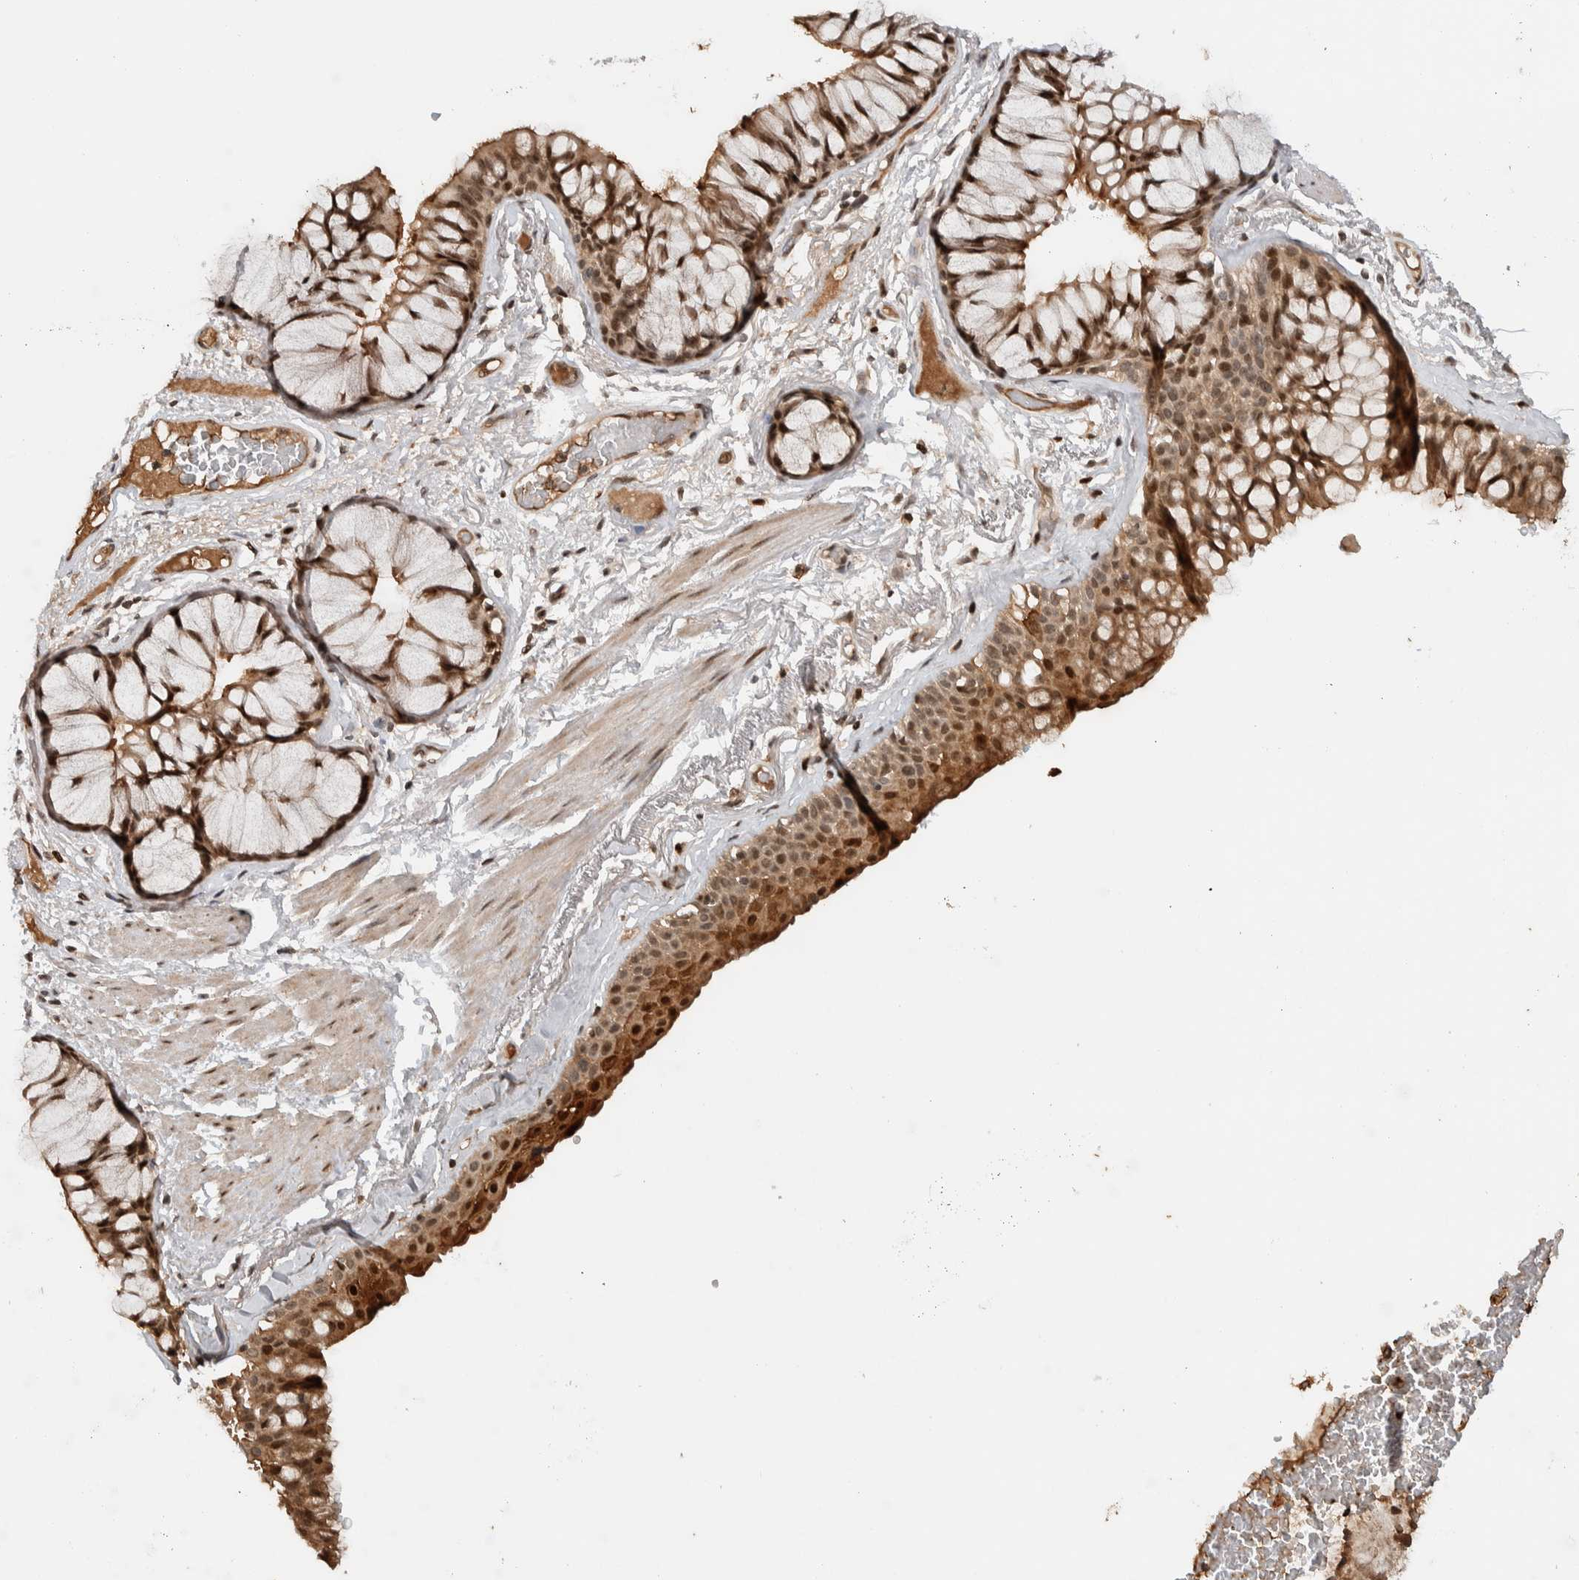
{"staining": {"intensity": "moderate", "quantity": ">75%", "location": "nuclear"}, "tissue": "bronchus", "cell_type": "Respiratory epithelial cells", "image_type": "normal", "snomed": [{"axis": "morphology", "description": "Normal tissue, NOS"}, {"axis": "topography", "description": "Bronchus"}], "caption": "A brown stain highlights moderate nuclear staining of a protein in respiratory epithelial cells of benign bronchus.", "gene": "ZNF521", "patient": {"sex": "male", "age": 66}}